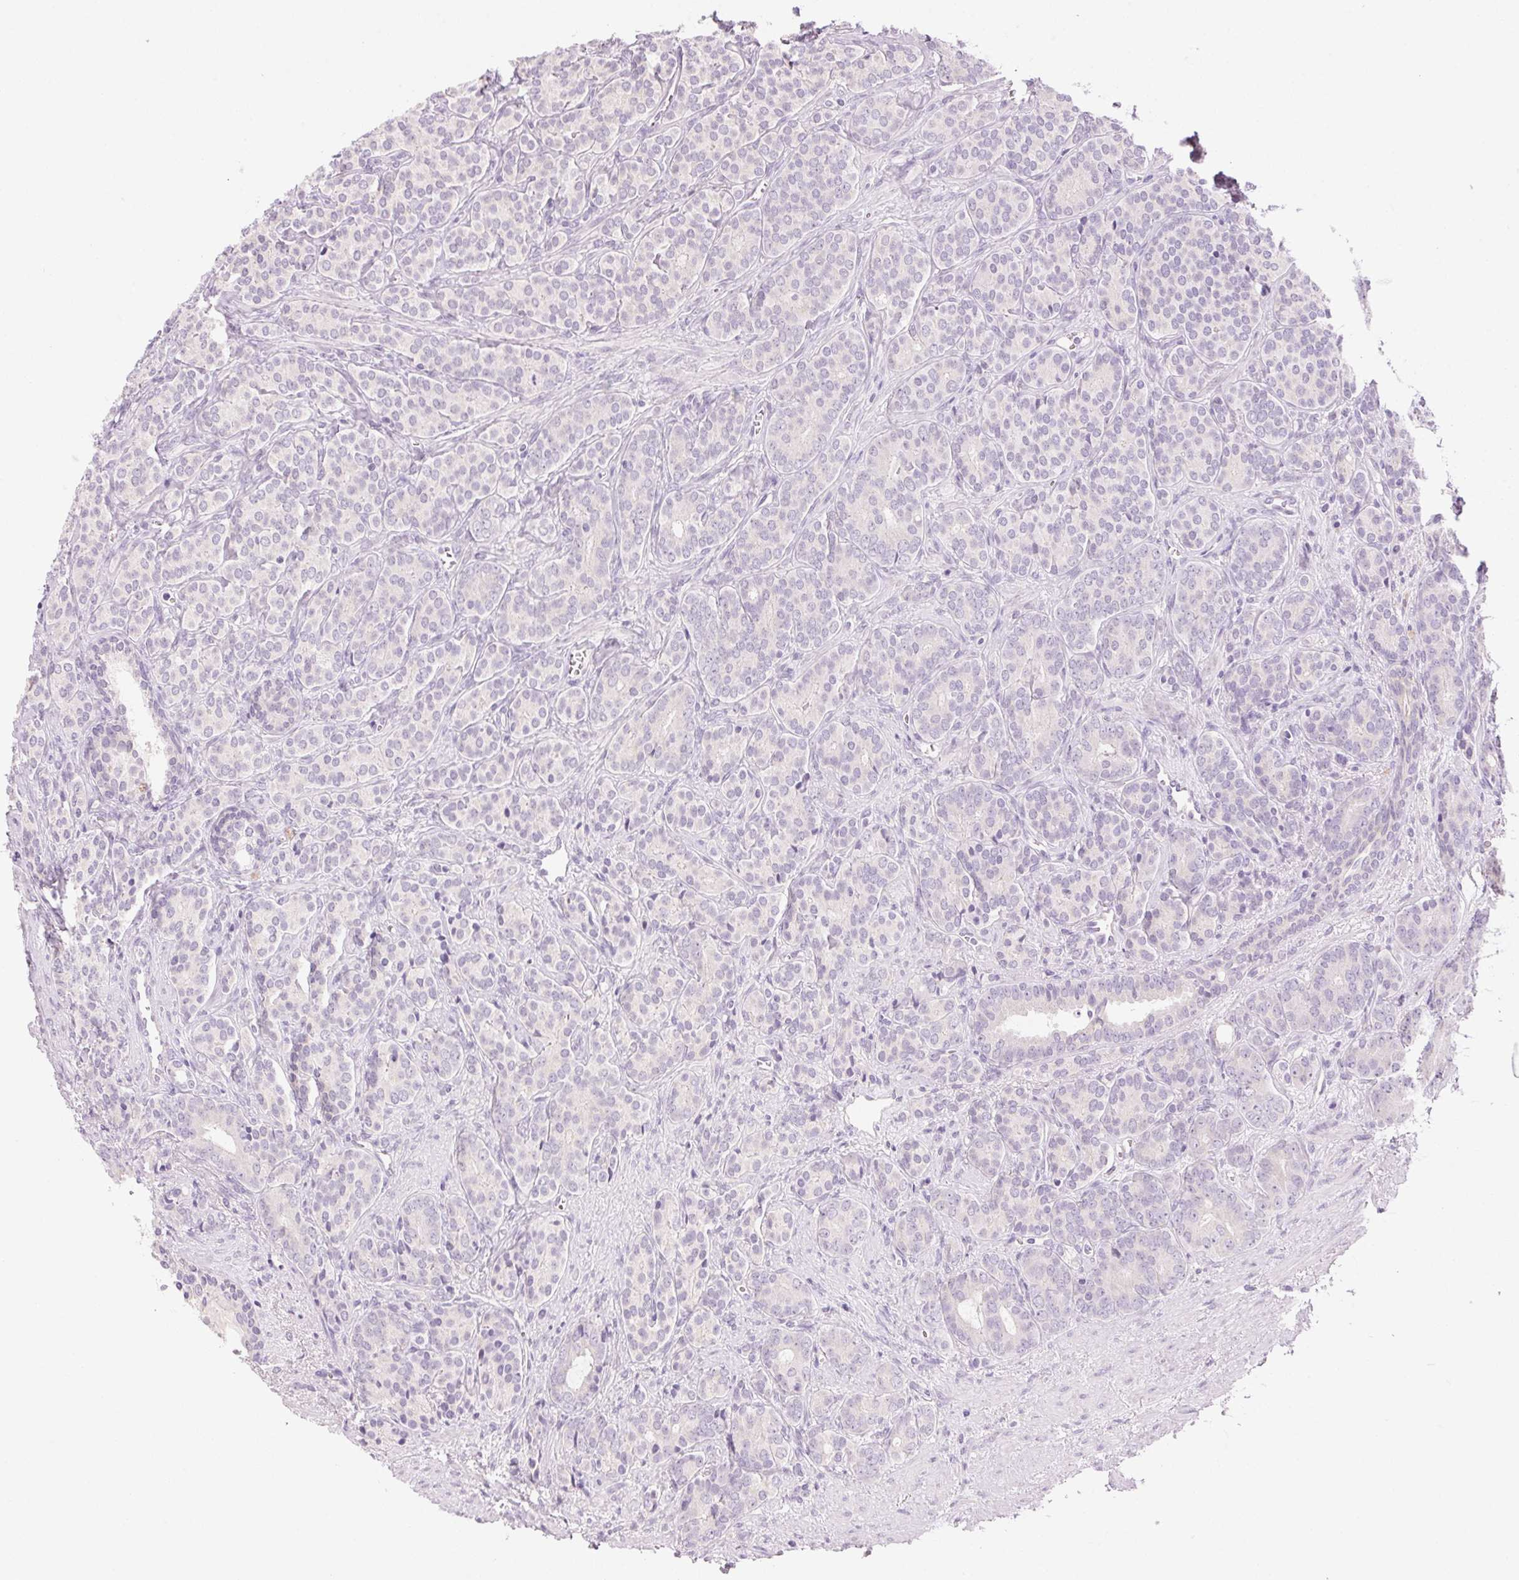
{"staining": {"intensity": "negative", "quantity": "none", "location": "none"}, "tissue": "prostate cancer", "cell_type": "Tumor cells", "image_type": "cancer", "snomed": [{"axis": "morphology", "description": "Adenocarcinoma, High grade"}, {"axis": "topography", "description": "Prostate"}], "caption": "Immunohistochemical staining of prostate adenocarcinoma (high-grade) reveals no significant expression in tumor cells.", "gene": "HSD17B2", "patient": {"sex": "male", "age": 84}}